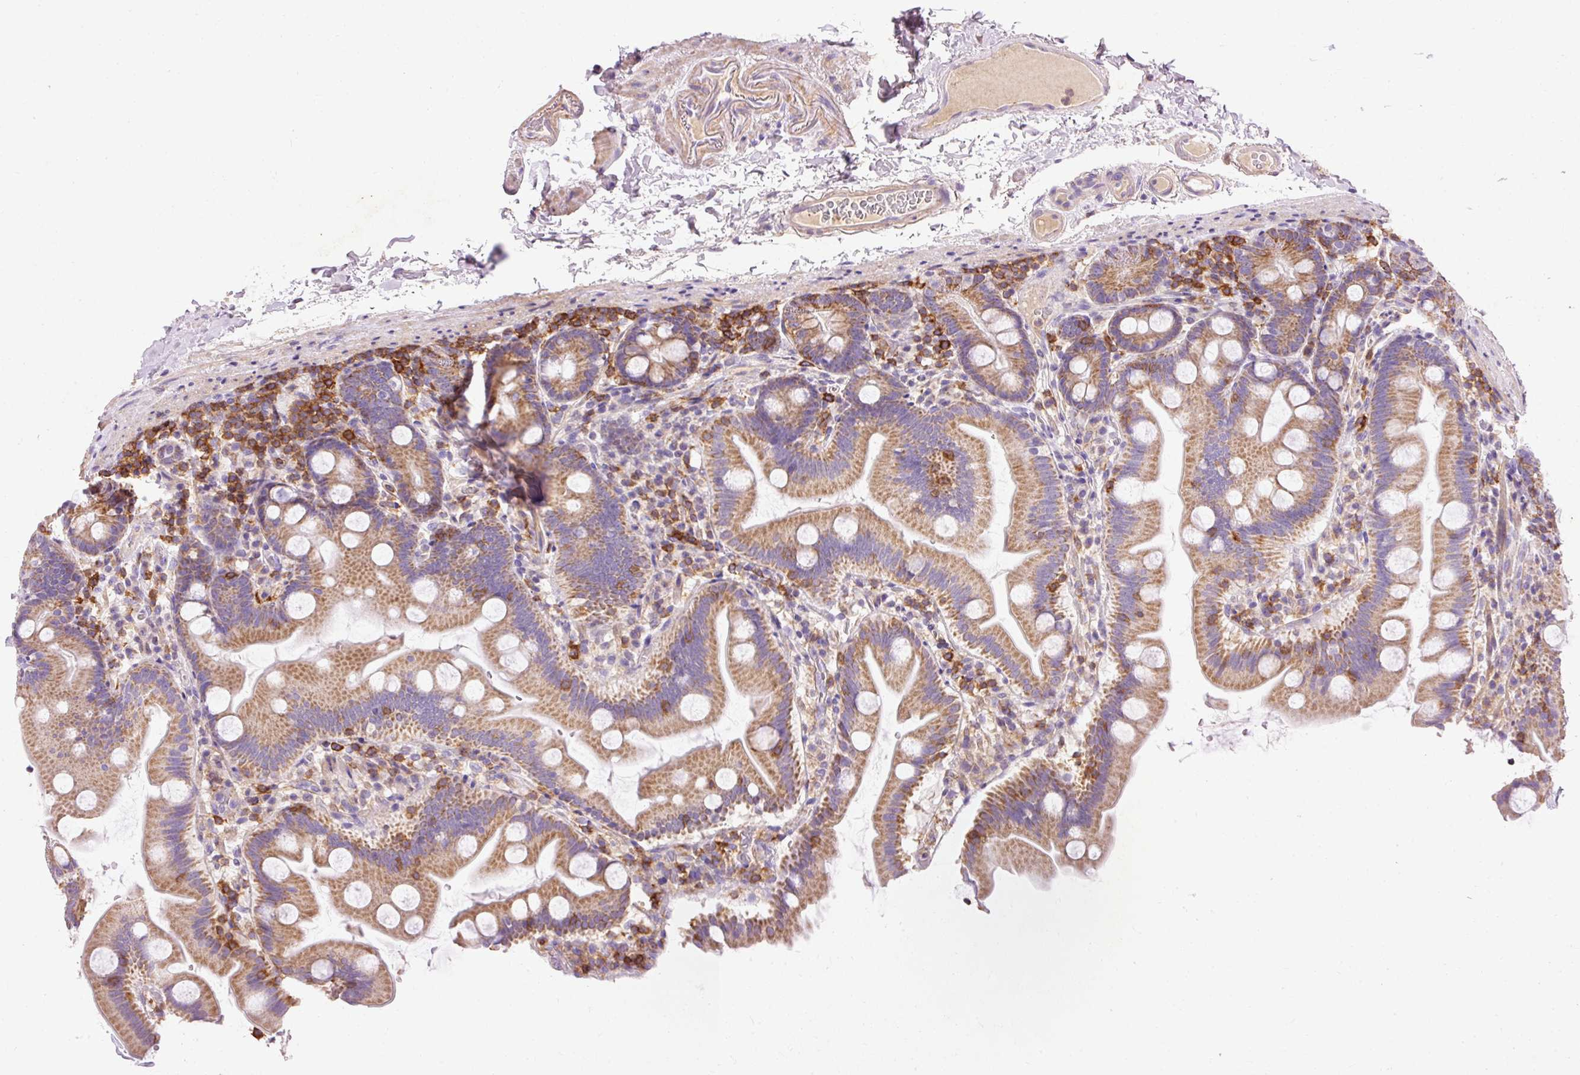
{"staining": {"intensity": "moderate", "quantity": ">75%", "location": "cytoplasmic/membranous"}, "tissue": "small intestine", "cell_type": "Glandular cells", "image_type": "normal", "snomed": [{"axis": "morphology", "description": "Normal tissue, NOS"}, {"axis": "topography", "description": "Small intestine"}], "caption": "Small intestine was stained to show a protein in brown. There is medium levels of moderate cytoplasmic/membranous expression in approximately >75% of glandular cells.", "gene": "IMMT", "patient": {"sex": "female", "age": 68}}